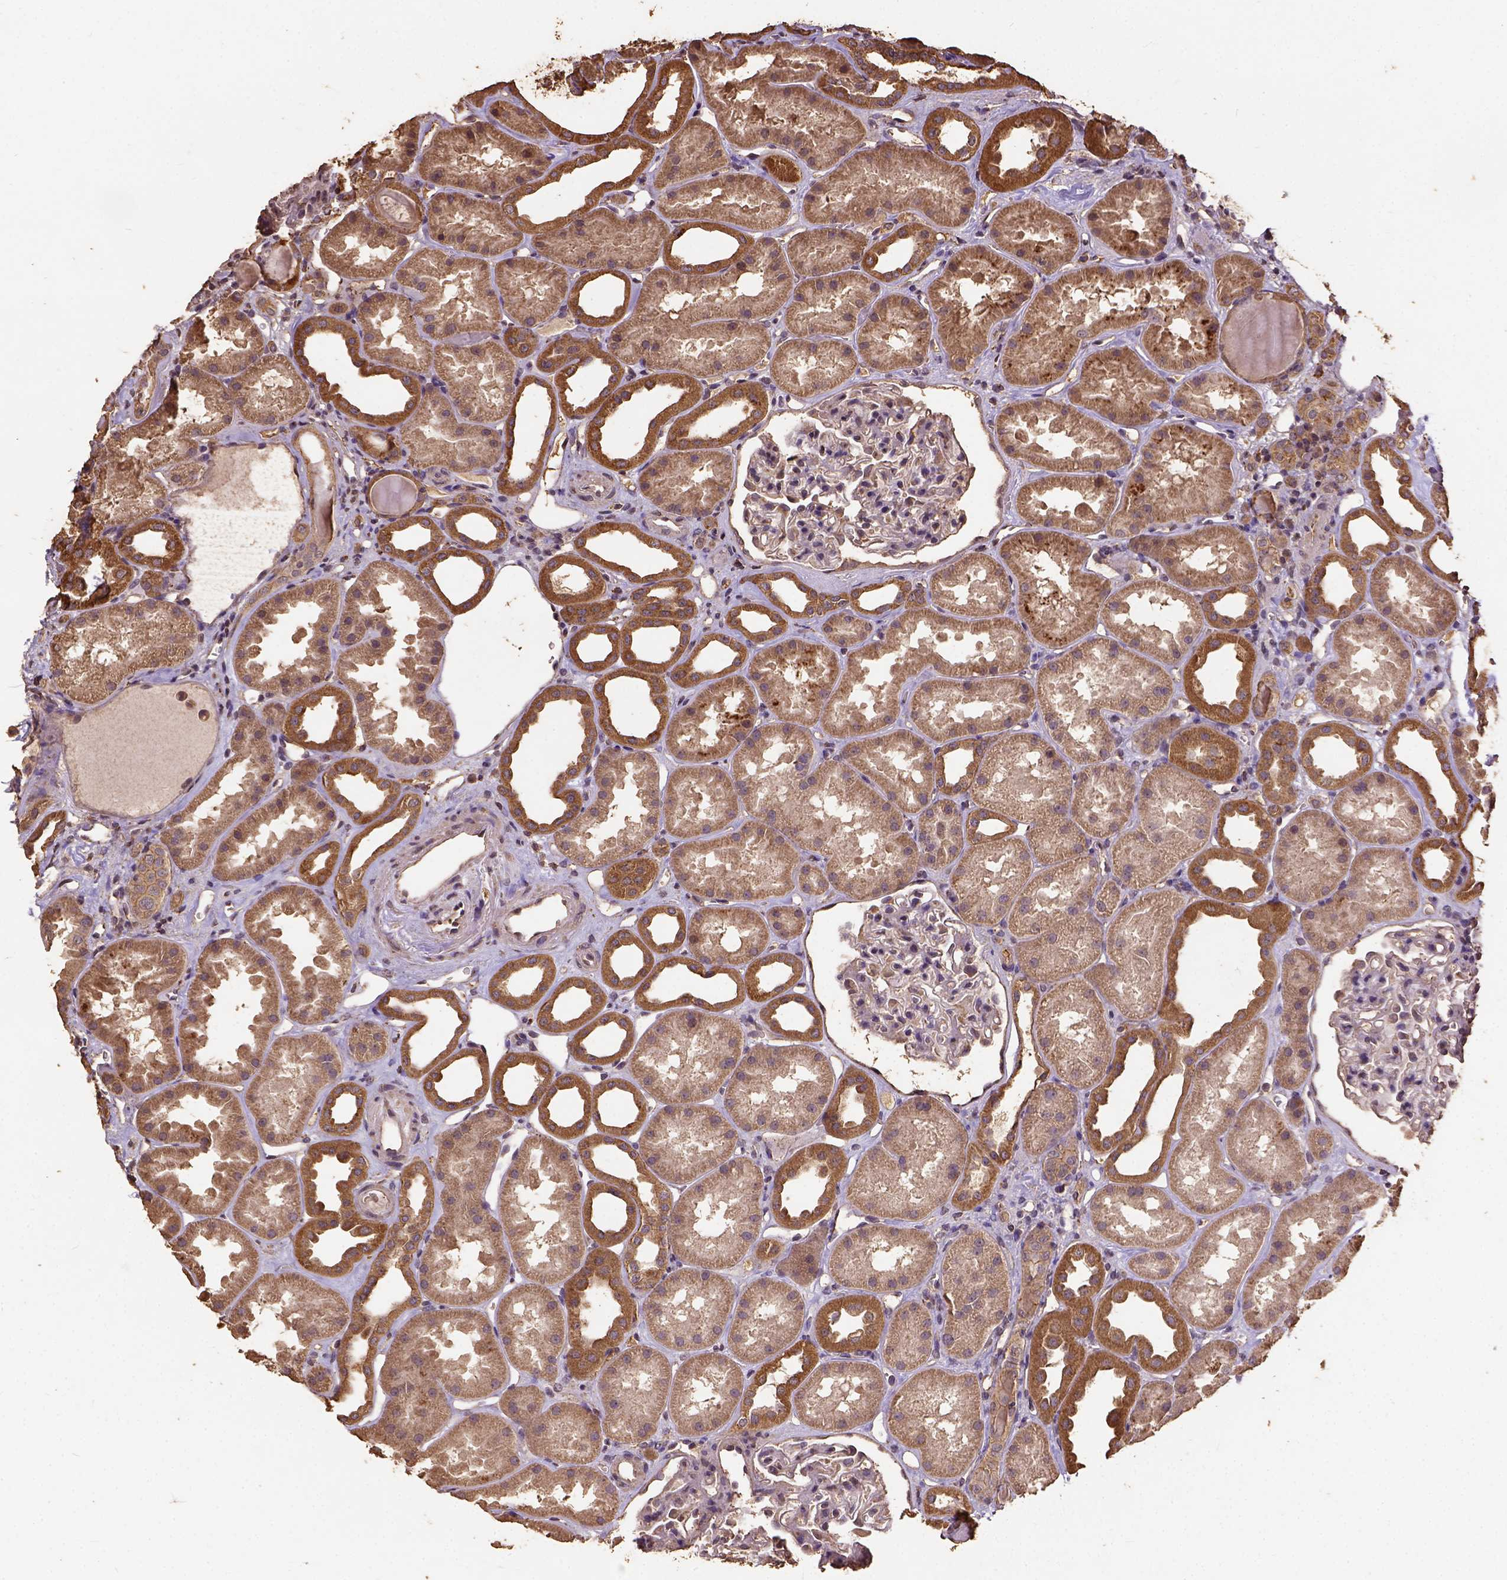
{"staining": {"intensity": "weak", "quantity": "<25%", "location": "cytoplasmic/membranous"}, "tissue": "kidney", "cell_type": "Cells in glomeruli", "image_type": "normal", "snomed": [{"axis": "morphology", "description": "Normal tissue, NOS"}, {"axis": "topography", "description": "Kidney"}], "caption": "This micrograph is of benign kidney stained with immunohistochemistry to label a protein in brown with the nuclei are counter-stained blue. There is no positivity in cells in glomeruli. (DAB immunohistochemistry (IHC) with hematoxylin counter stain).", "gene": "ATP1B3", "patient": {"sex": "male", "age": 61}}